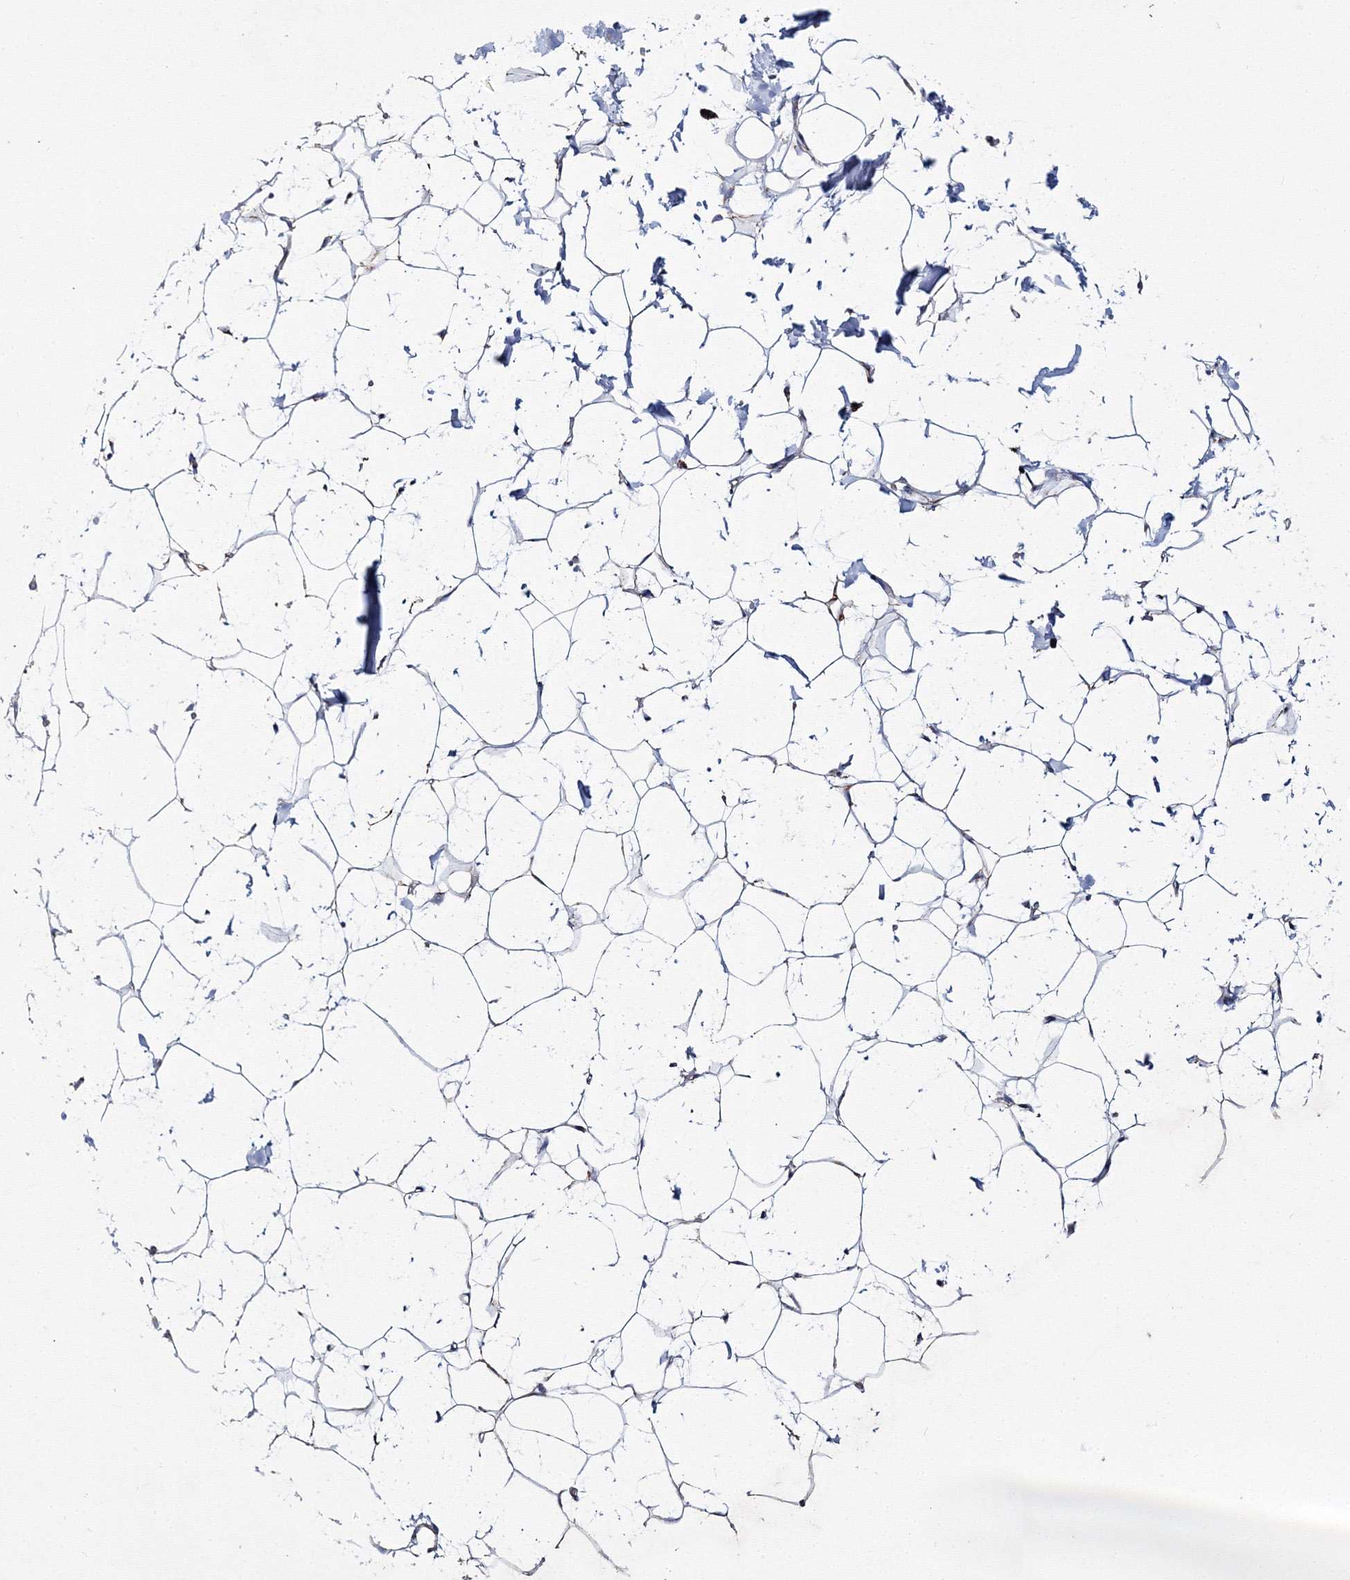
{"staining": {"intensity": "weak", "quantity": "25%-75%", "location": "cytoplasmic/membranous"}, "tissue": "adipose tissue", "cell_type": "Adipocytes", "image_type": "normal", "snomed": [{"axis": "morphology", "description": "Normal tissue, NOS"}, {"axis": "topography", "description": "Breast"}], "caption": "Brown immunohistochemical staining in normal adipose tissue exhibits weak cytoplasmic/membranous positivity in about 25%-75% of adipocytes.", "gene": "IGSF9", "patient": {"sex": "female", "age": 23}}